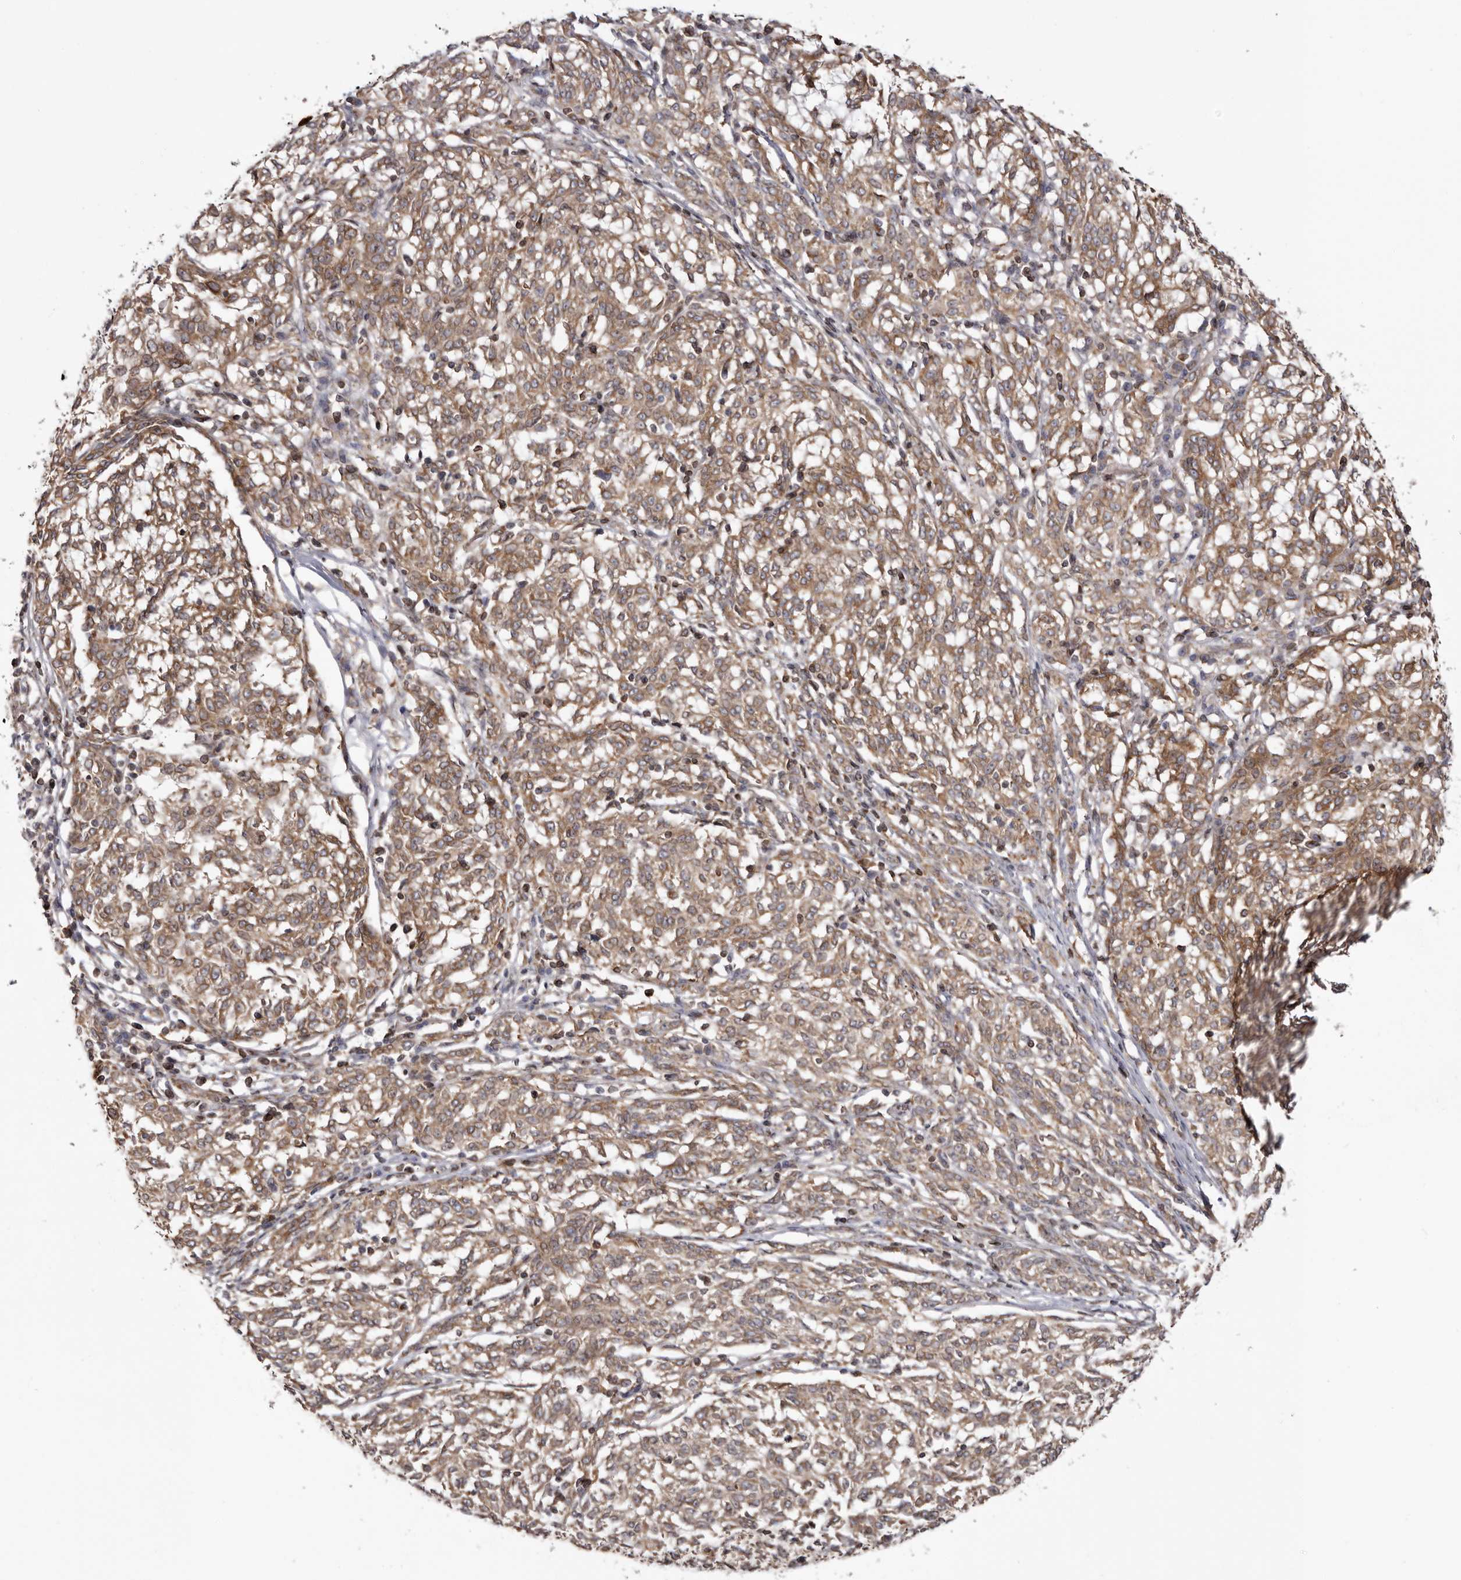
{"staining": {"intensity": "moderate", "quantity": ">75%", "location": "cytoplasmic/membranous"}, "tissue": "melanoma", "cell_type": "Tumor cells", "image_type": "cancer", "snomed": [{"axis": "morphology", "description": "Malignant melanoma, NOS"}, {"axis": "topography", "description": "Skin"}], "caption": "Immunohistochemical staining of human melanoma shows medium levels of moderate cytoplasmic/membranous positivity in approximately >75% of tumor cells.", "gene": "C4orf3", "patient": {"sex": "female", "age": 72}}